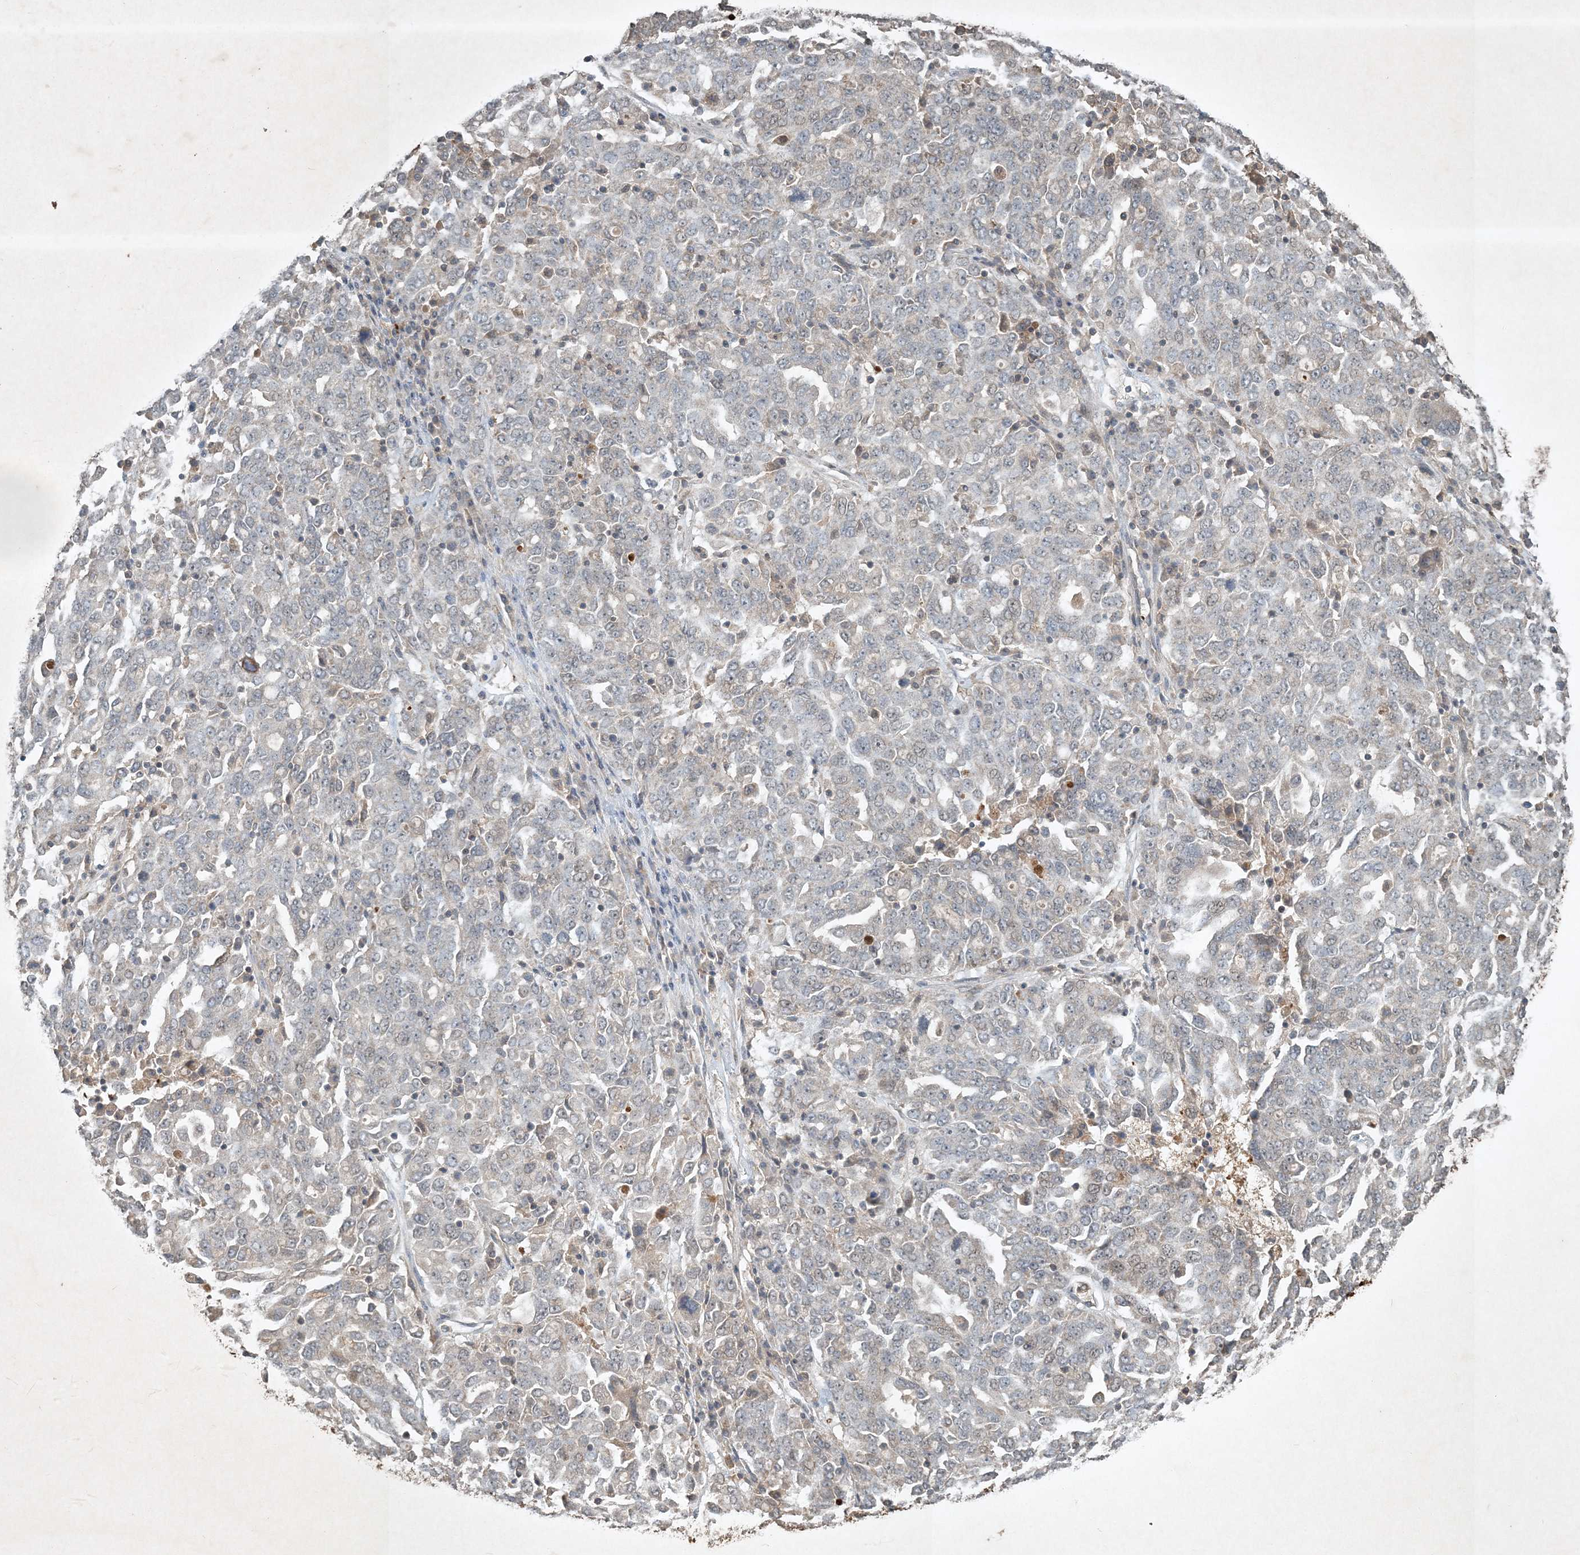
{"staining": {"intensity": "negative", "quantity": "none", "location": "none"}, "tissue": "ovarian cancer", "cell_type": "Tumor cells", "image_type": "cancer", "snomed": [{"axis": "morphology", "description": "Carcinoma, endometroid"}, {"axis": "topography", "description": "Ovary"}], "caption": "This is an immunohistochemistry (IHC) histopathology image of human ovarian cancer (endometroid carcinoma). There is no expression in tumor cells.", "gene": "TNFAIP6", "patient": {"sex": "female", "age": 62}}